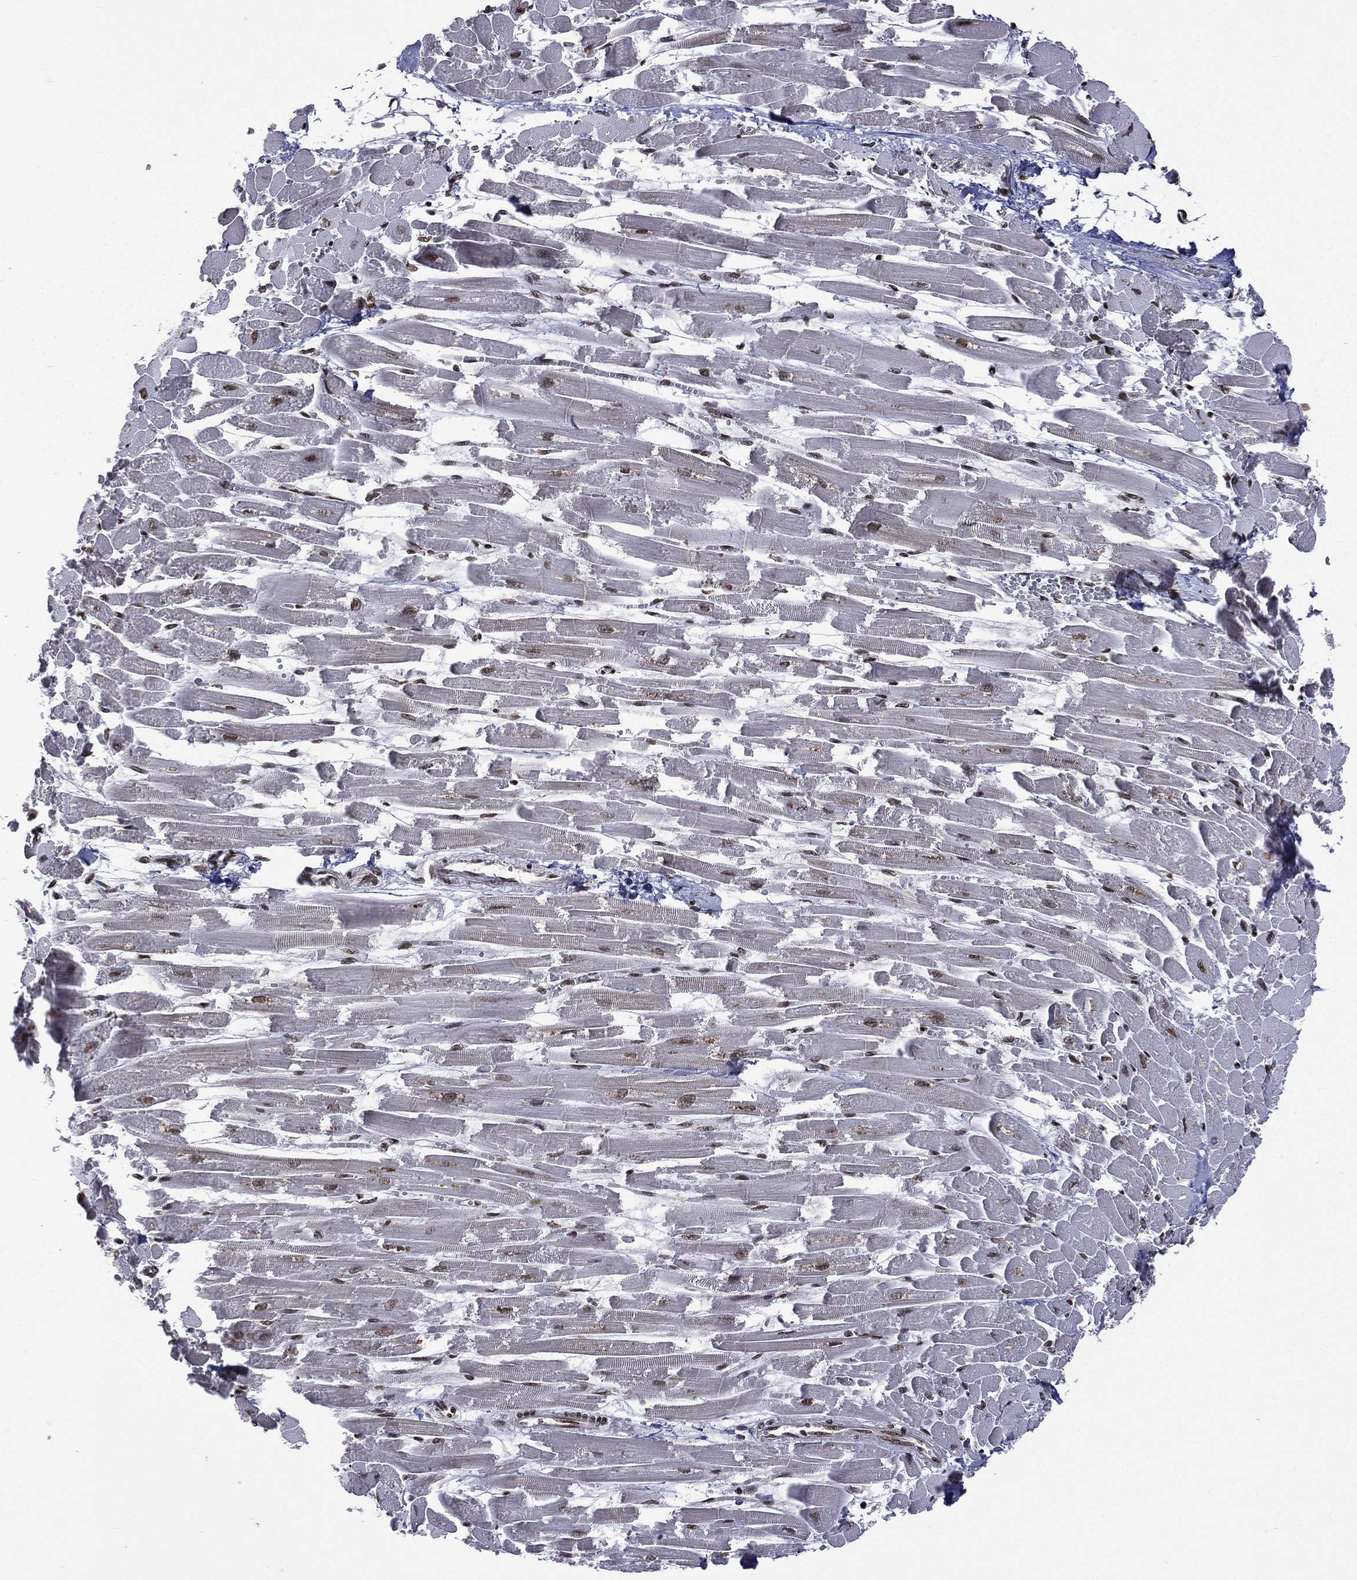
{"staining": {"intensity": "strong", "quantity": ">75%", "location": "nuclear"}, "tissue": "heart muscle", "cell_type": "Cardiomyocytes", "image_type": "normal", "snomed": [{"axis": "morphology", "description": "Normal tissue, NOS"}, {"axis": "topography", "description": "Heart"}], "caption": "A brown stain highlights strong nuclear staining of a protein in cardiomyocytes of benign human heart muscle. (DAB IHC with brightfield microscopy, high magnification).", "gene": "C5orf24", "patient": {"sex": "female", "age": 52}}